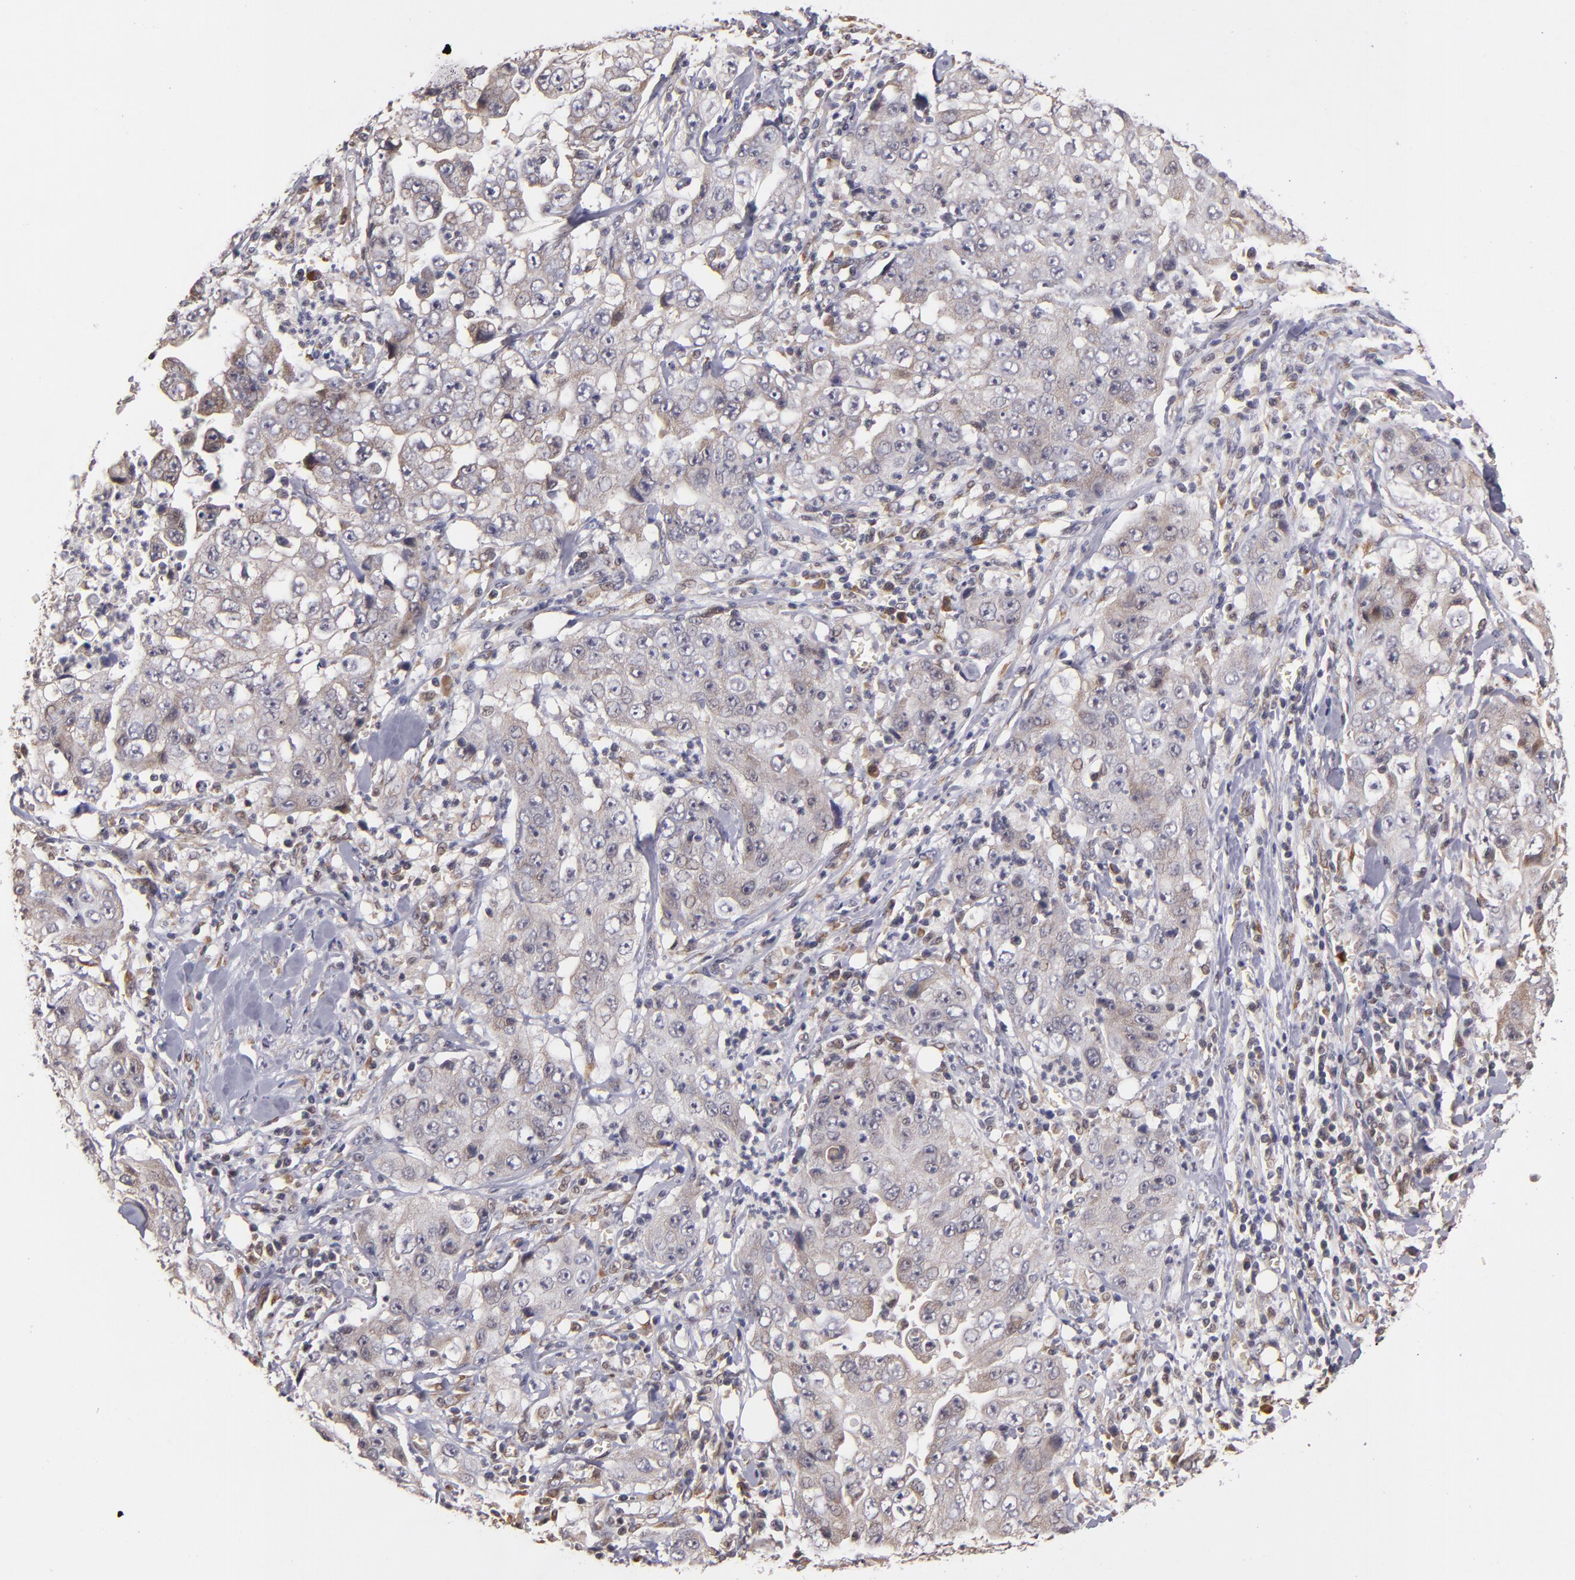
{"staining": {"intensity": "negative", "quantity": "none", "location": "none"}, "tissue": "lung cancer", "cell_type": "Tumor cells", "image_type": "cancer", "snomed": [{"axis": "morphology", "description": "Squamous cell carcinoma, NOS"}, {"axis": "topography", "description": "Lung"}], "caption": "This image is of squamous cell carcinoma (lung) stained with immunohistochemistry (IHC) to label a protein in brown with the nuclei are counter-stained blue. There is no staining in tumor cells.", "gene": "CASP1", "patient": {"sex": "male", "age": 64}}